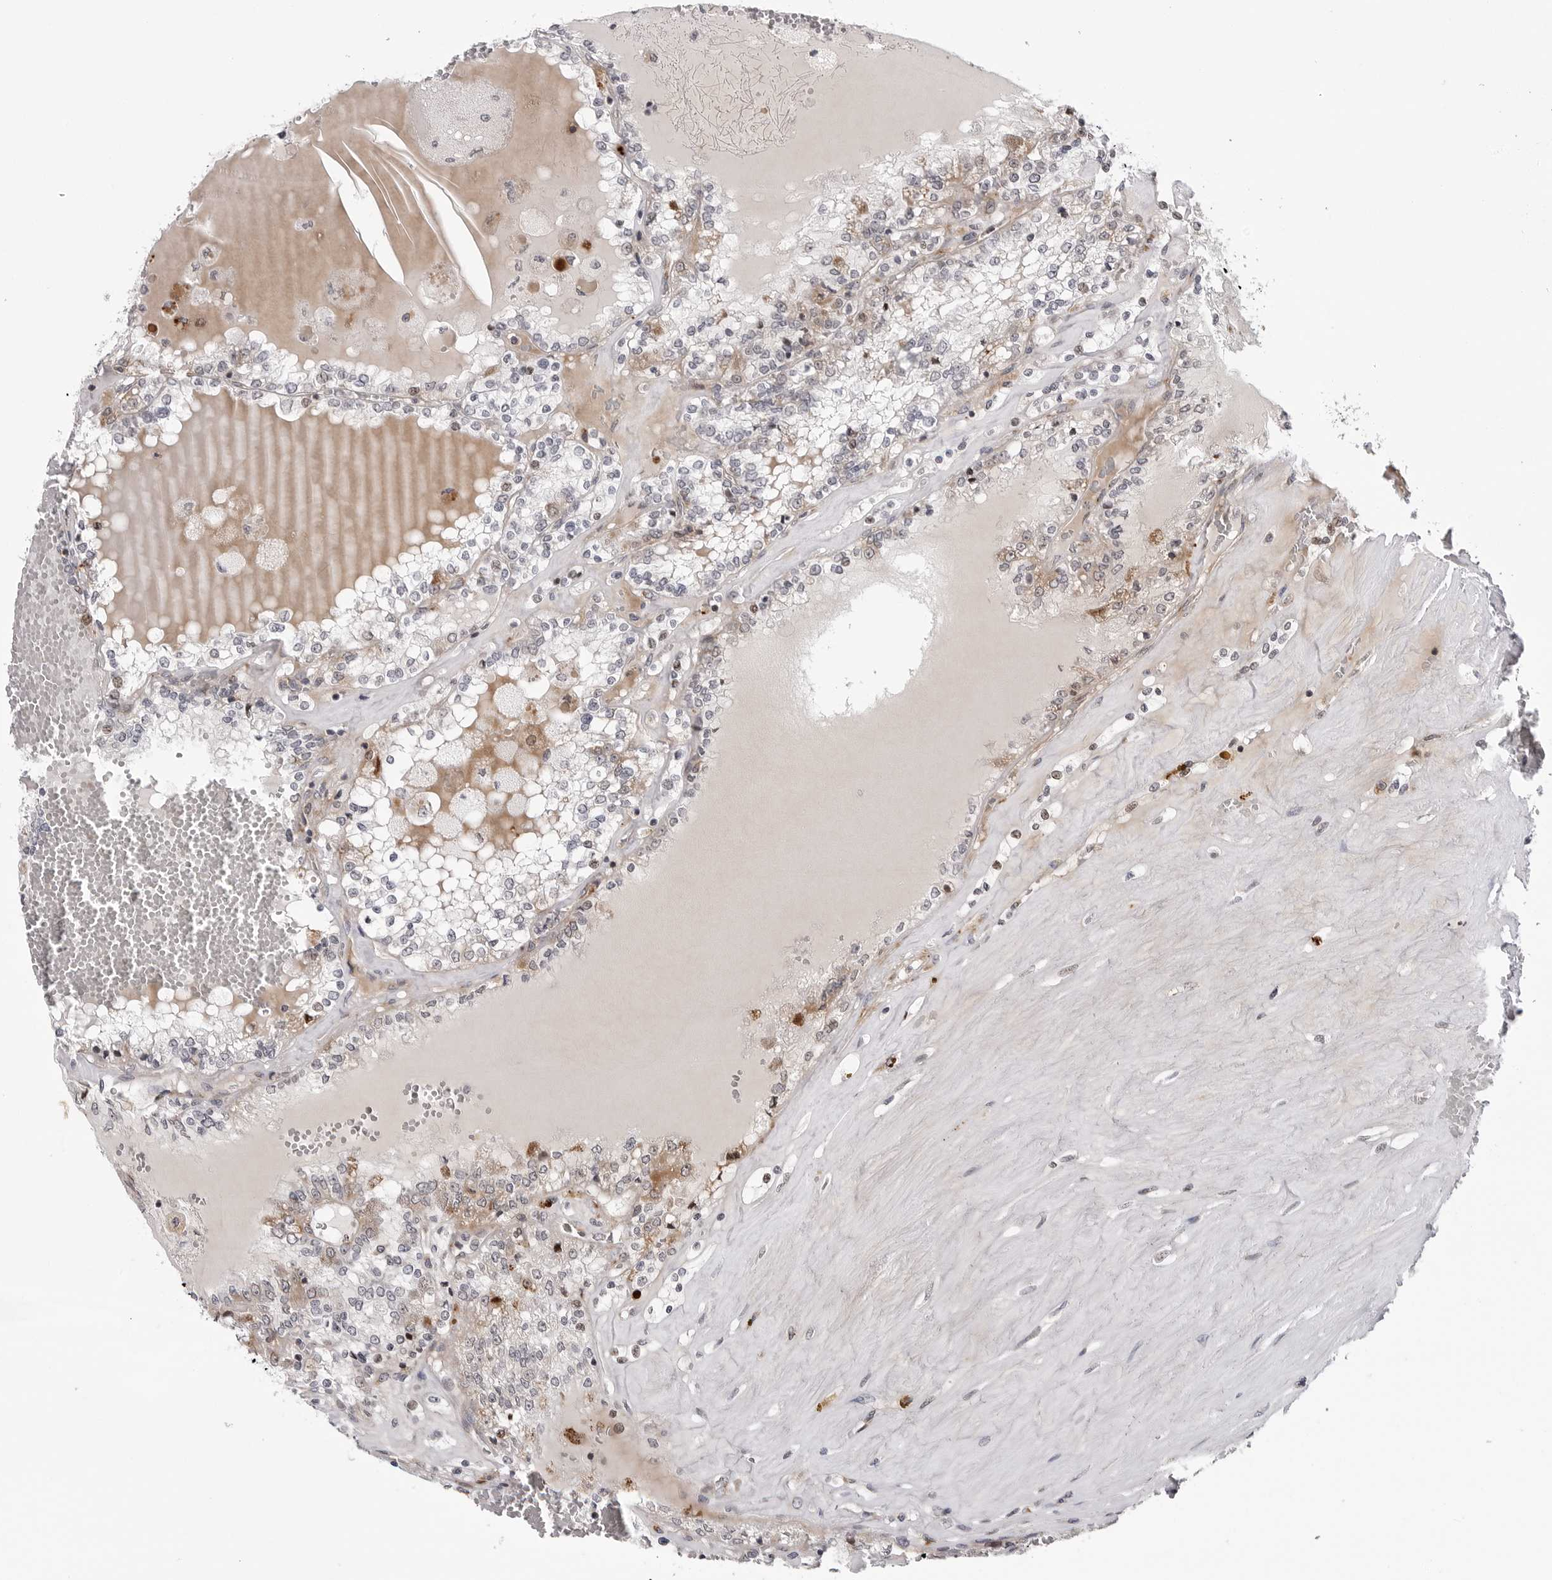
{"staining": {"intensity": "weak", "quantity": "<25%", "location": "cytoplasmic/membranous"}, "tissue": "renal cancer", "cell_type": "Tumor cells", "image_type": "cancer", "snomed": [{"axis": "morphology", "description": "Adenocarcinoma, NOS"}, {"axis": "topography", "description": "Kidney"}], "caption": "There is no significant positivity in tumor cells of adenocarcinoma (renal).", "gene": "CDK20", "patient": {"sex": "female", "age": 56}}